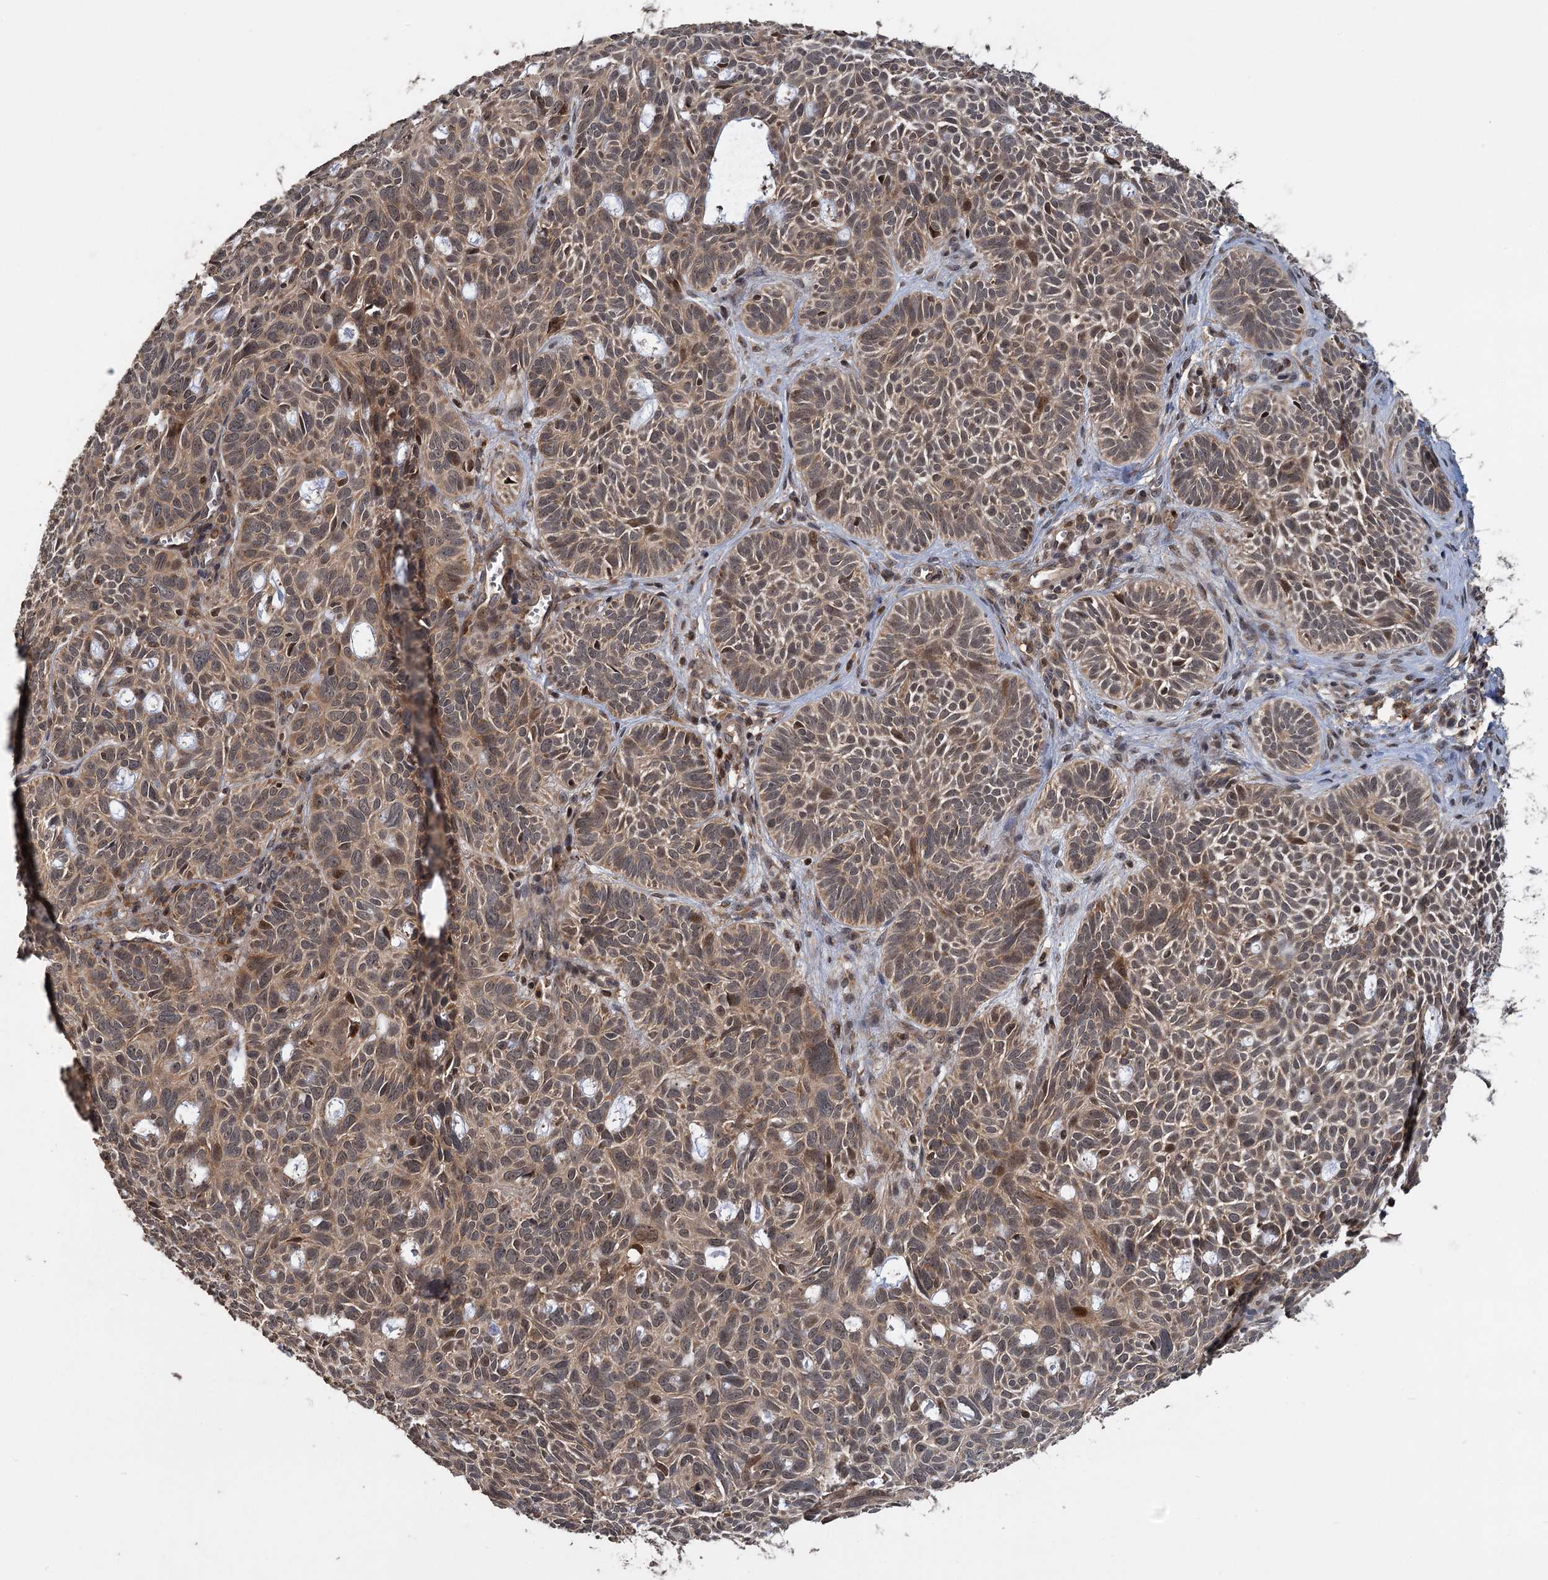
{"staining": {"intensity": "moderate", "quantity": ">75%", "location": "cytoplasmic/membranous"}, "tissue": "skin cancer", "cell_type": "Tumor cells", "image_type": "cancer", "snomed": [{"axis": "morphology", "description": "Basal cell carcinoma"}, {"axis": "topography", "description": "Skin"}], "caption": "Human skin cancer stained with a brown dye shows moderate cytoplasmic/membranous positive staining in about >75% of tumor cells.", "gene": "KANSL2", "patient": {"sex": "male", "age": 69}}